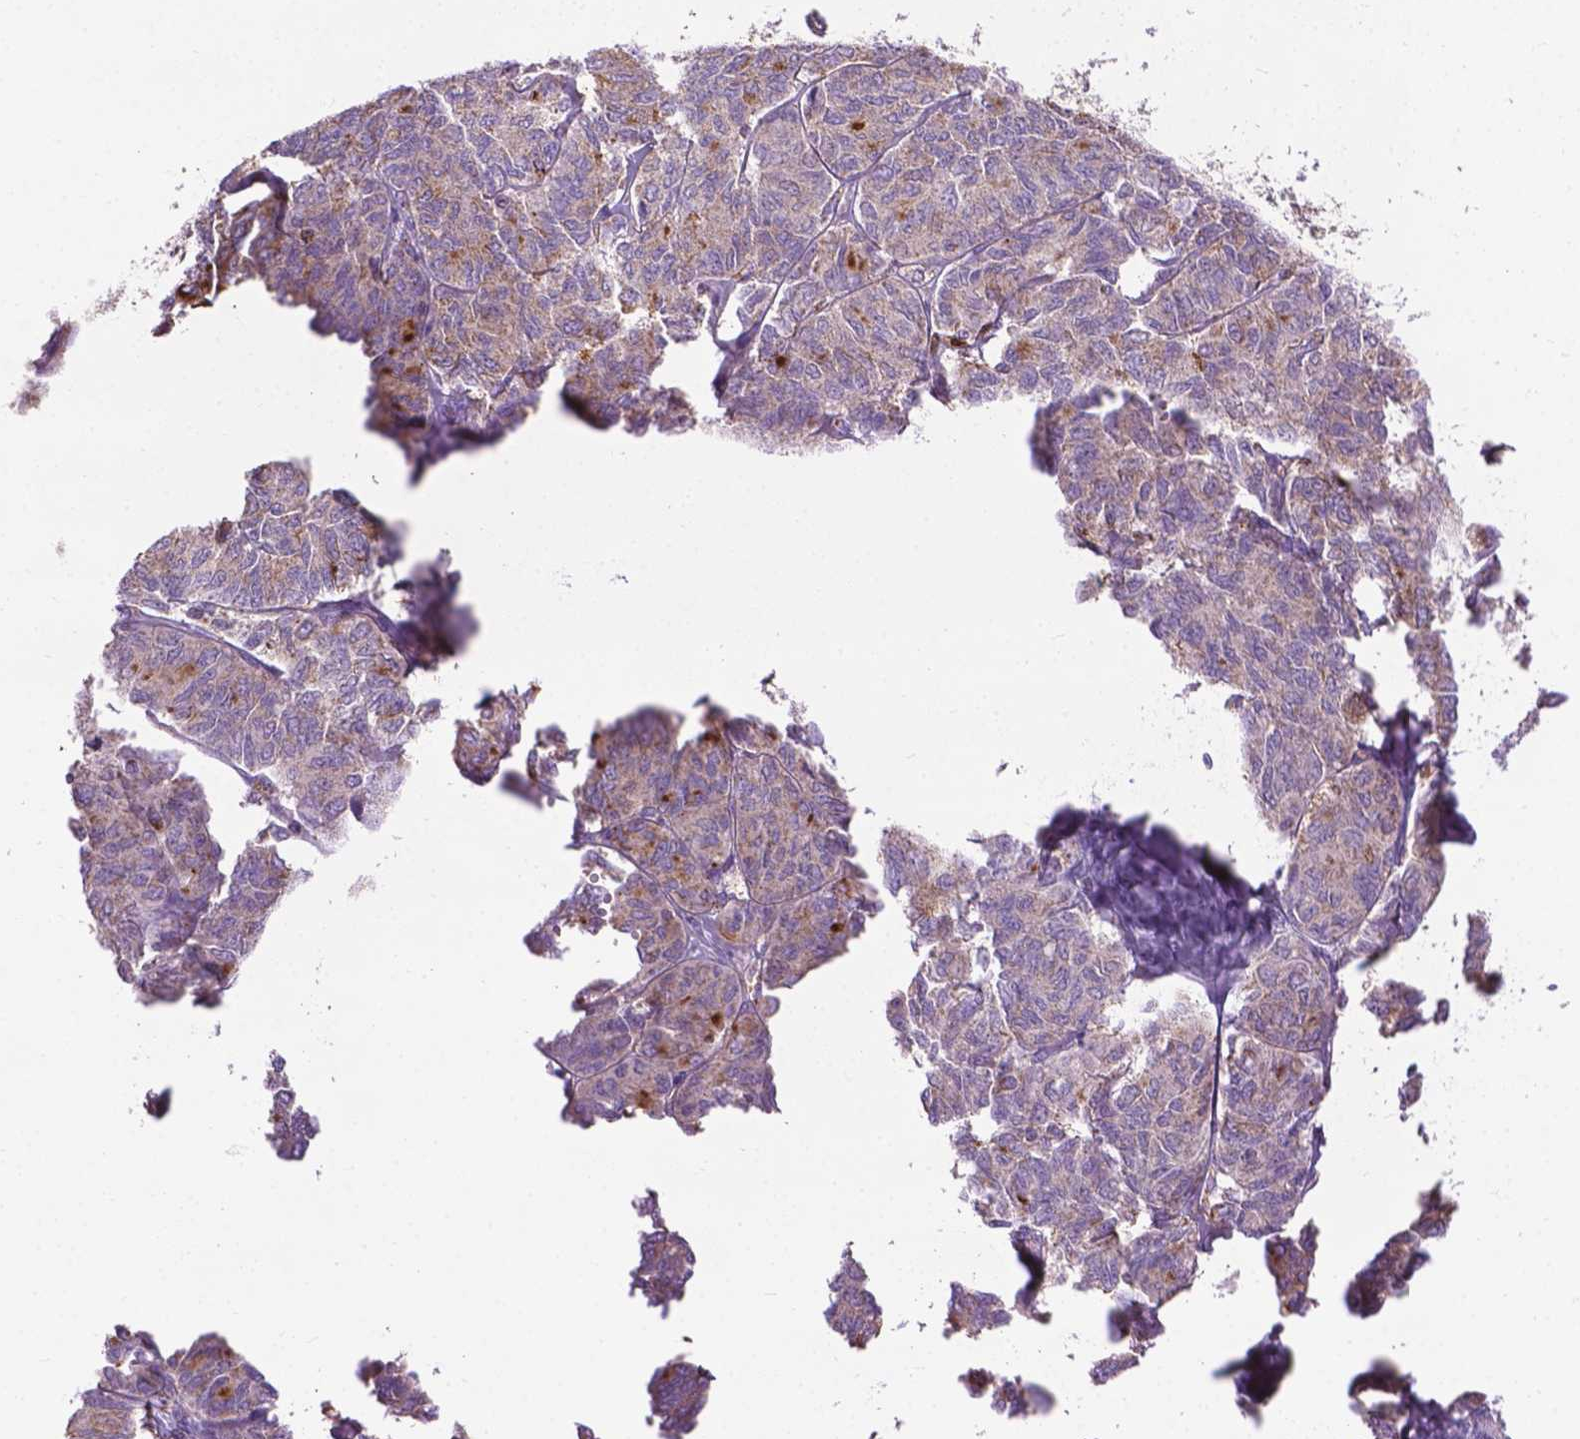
{"staining": {"intensity": "moderate", "quantity": "25%-75%", "location": "cytoplasmic/membranous"}, "tissue": "ovarian cancer", "cell_type": "Tumor cells", "image_type": "cancer", "snomed": [{"axis": "morphology", "description": "Carcinoma, endometroid"}, {"axis": "topography", "description": "Ovary"}], "caption": "Brown immunohistochemical staining in human ovarian endometroid carcinoma displays moderate cytoplasmic/membranous expression in approximately 25%-75% of tumor cells.", "gene": "VDAC1", "patient": {"sex": "female", "age": 80}}